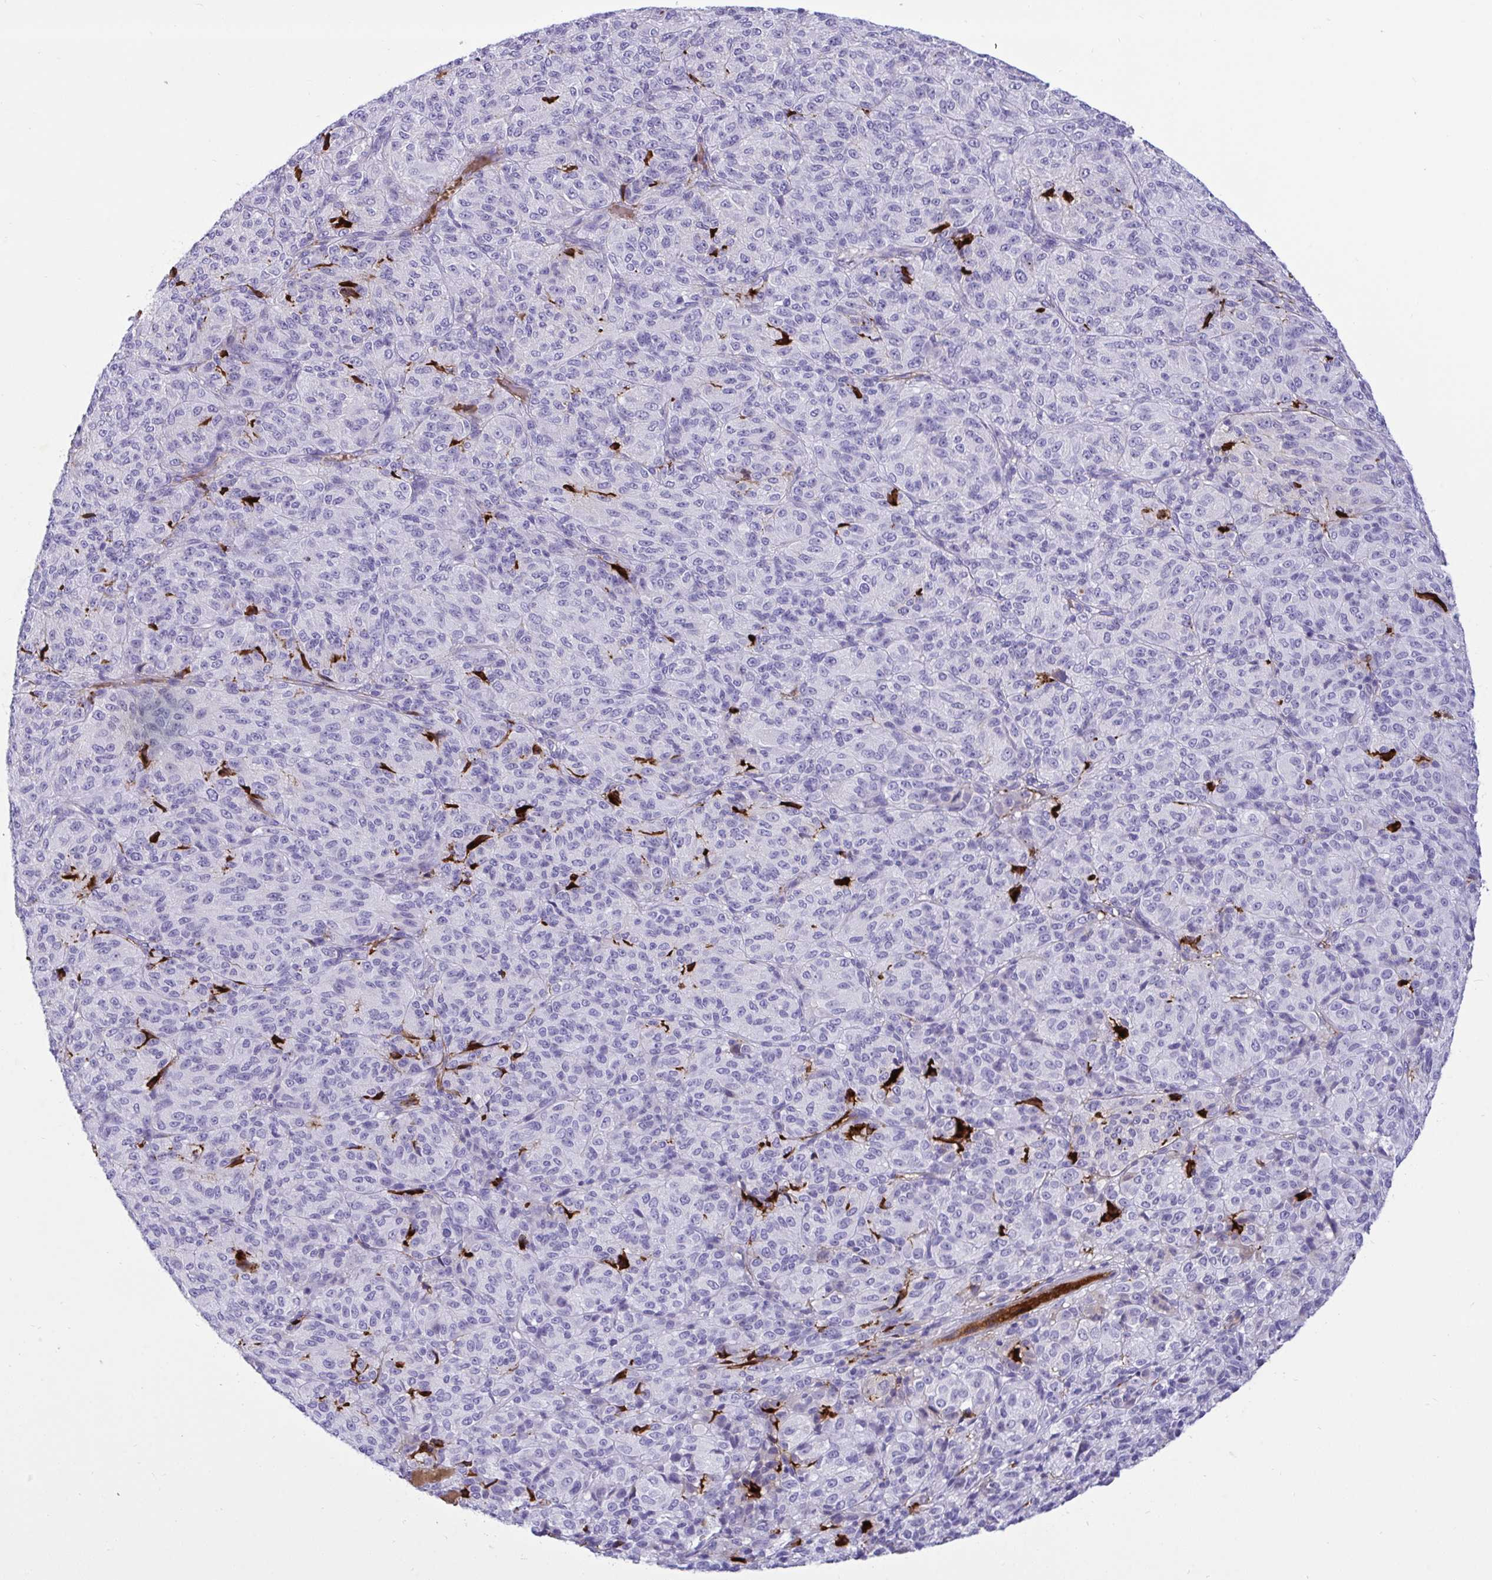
{"staining": {"intensity": "negative", "quantity": "none", "location": "none"}, "tissue": "melanoma", "cell_type": "Tumor cells", "image_type": "cancer", "snomed": [{"axis": "morphology", "description": "Malignant melanoma, Metastatic site"}, {"axis": "topography", "description": "Brain"}], "caption": "There is no significant positivity in tumor cells of melanoma. (DAB immunohistochemistry visualized using brightfield microscopy, high magnification).", "gene": "F2", "patient": {"sex": "female", "age": 56}}